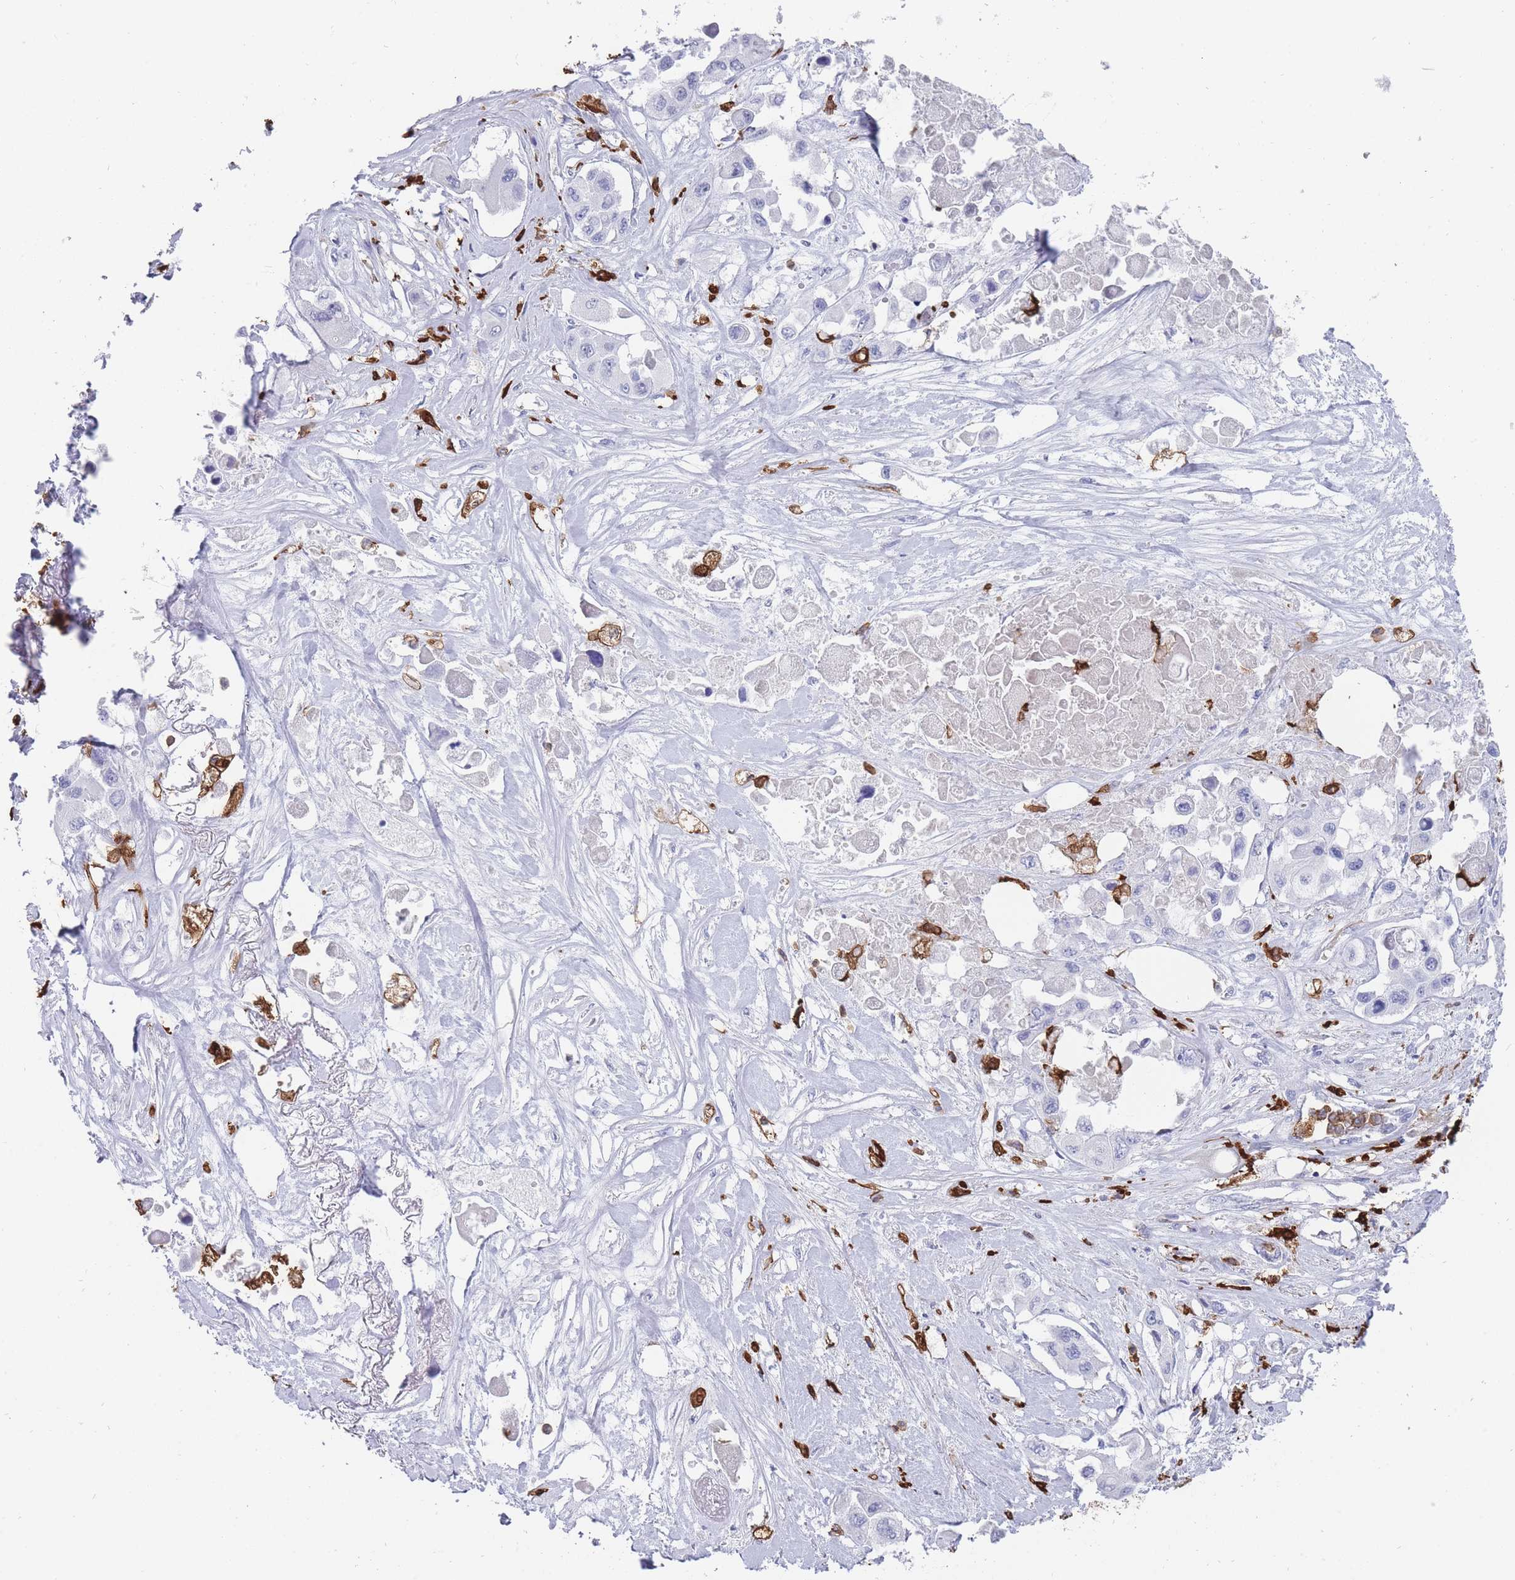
{"staining": {"intensity": "negative", "quantity": "none", "location": "none"}, "tissue": "pancreatic cancer", "cell_type": "Tumor cells", "image_type": "cancer", "snomed": [{"axis": "morphology", "description": "Adenocarcinoma, NOS"}, {"axis": "topography", "description": "Pancreas"}], "caption": "IHC image of neoplastic tissue: human pancreatic cancer (adenocarcinoma) stained with DAB displays no significant protein staining in tumor cells.", "gene": "AIF1", "patient": {"sex": "male", "age": 92}}